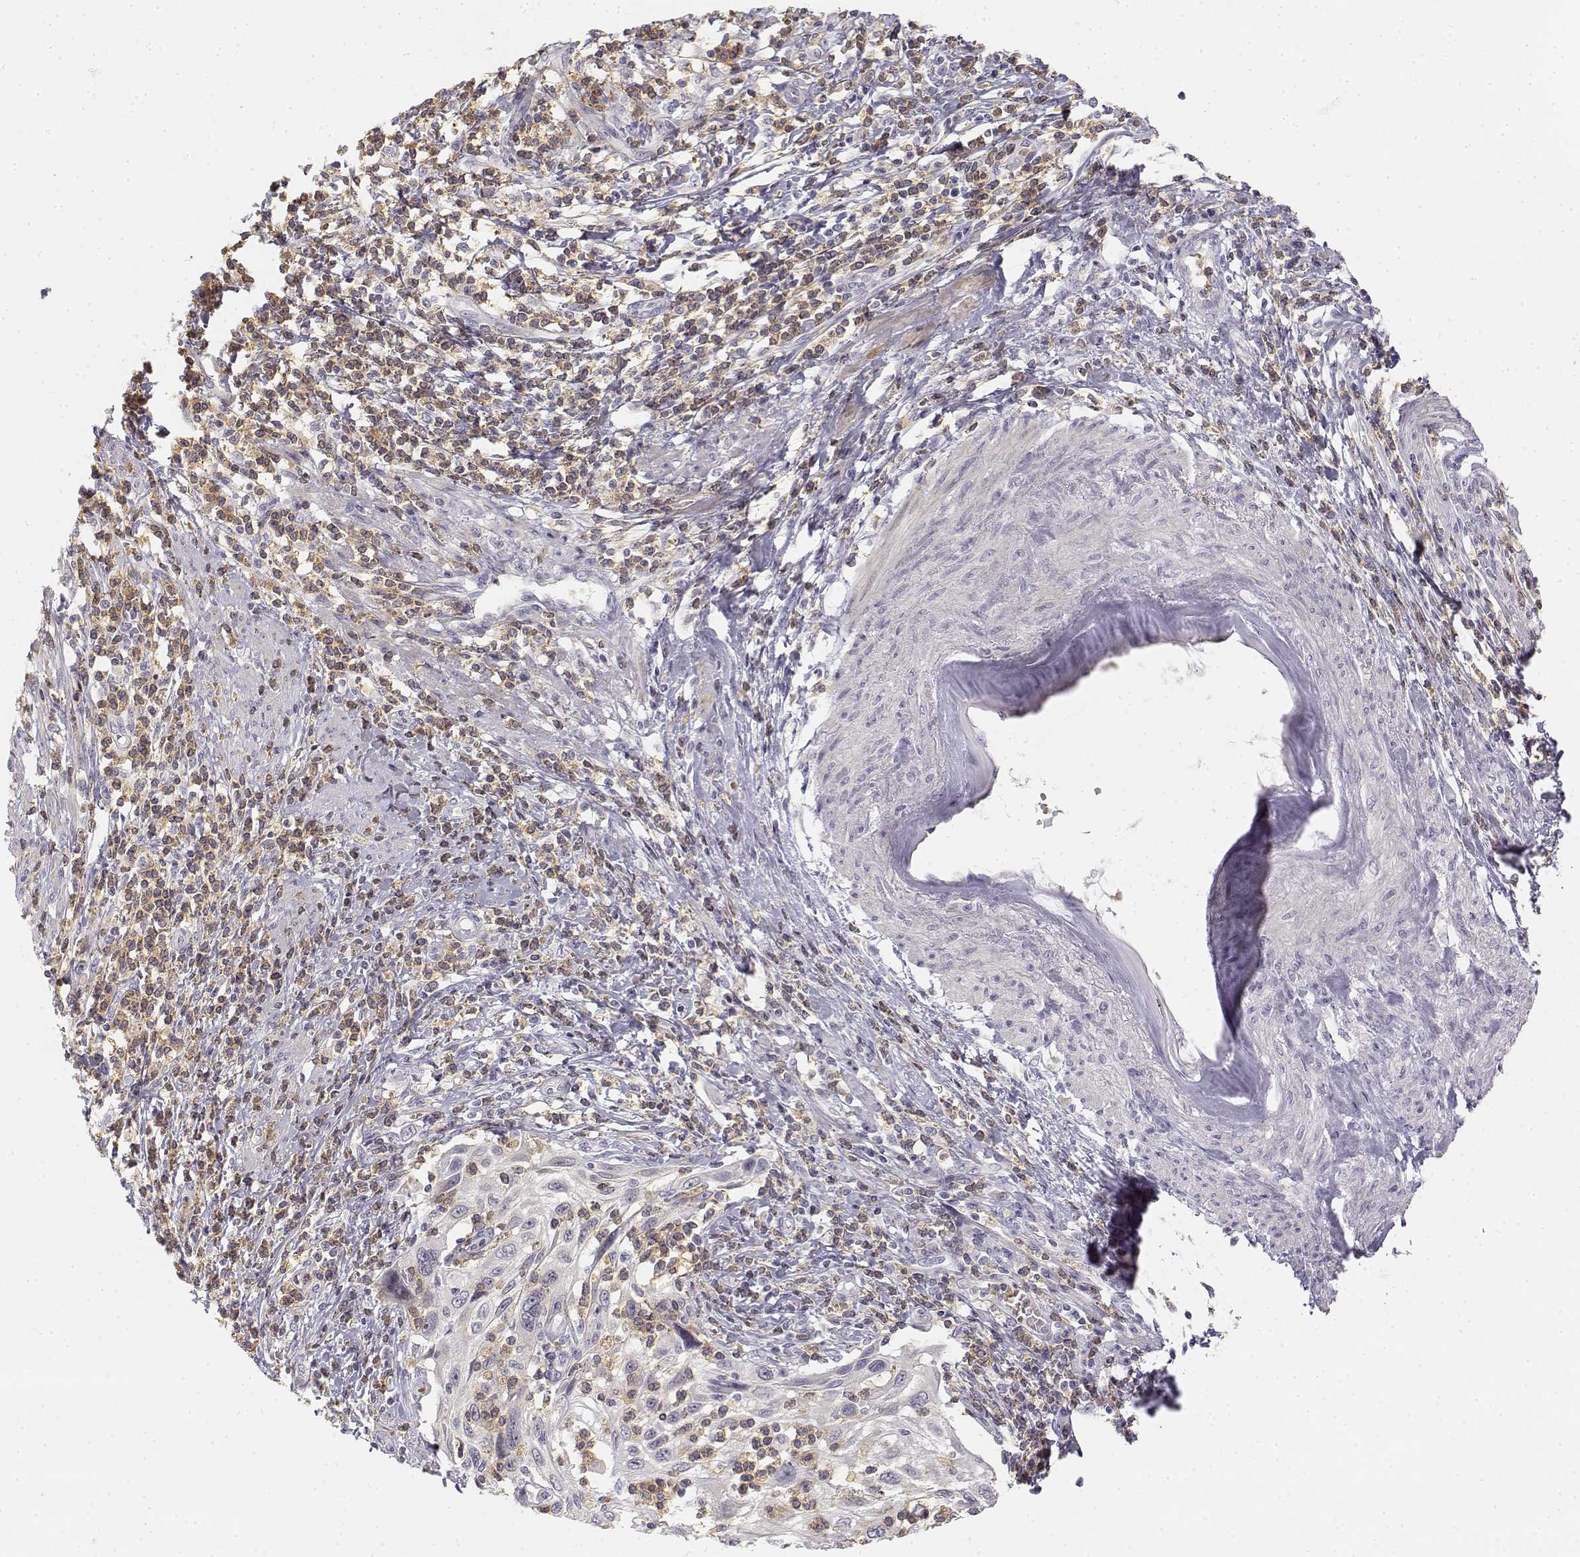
{"staining": {"intensity": "negative", "quantity": "none", "location": "none"}, "tissue": "cervical cancer", "cell_type": "Tumor cells", "image_type": "cancer", "snomed": [{"axis": "morphology", "description": "Squamous cell carcinoma, NOS"}, {"axis": "topography", "description": "Cervix"}], "caption": "Histopathology image shows no significant protein positivity in tumor cells of cervical cancer.", "gene": "GLIPR1L2", "patient": {"sex": "female", "age": 70}}